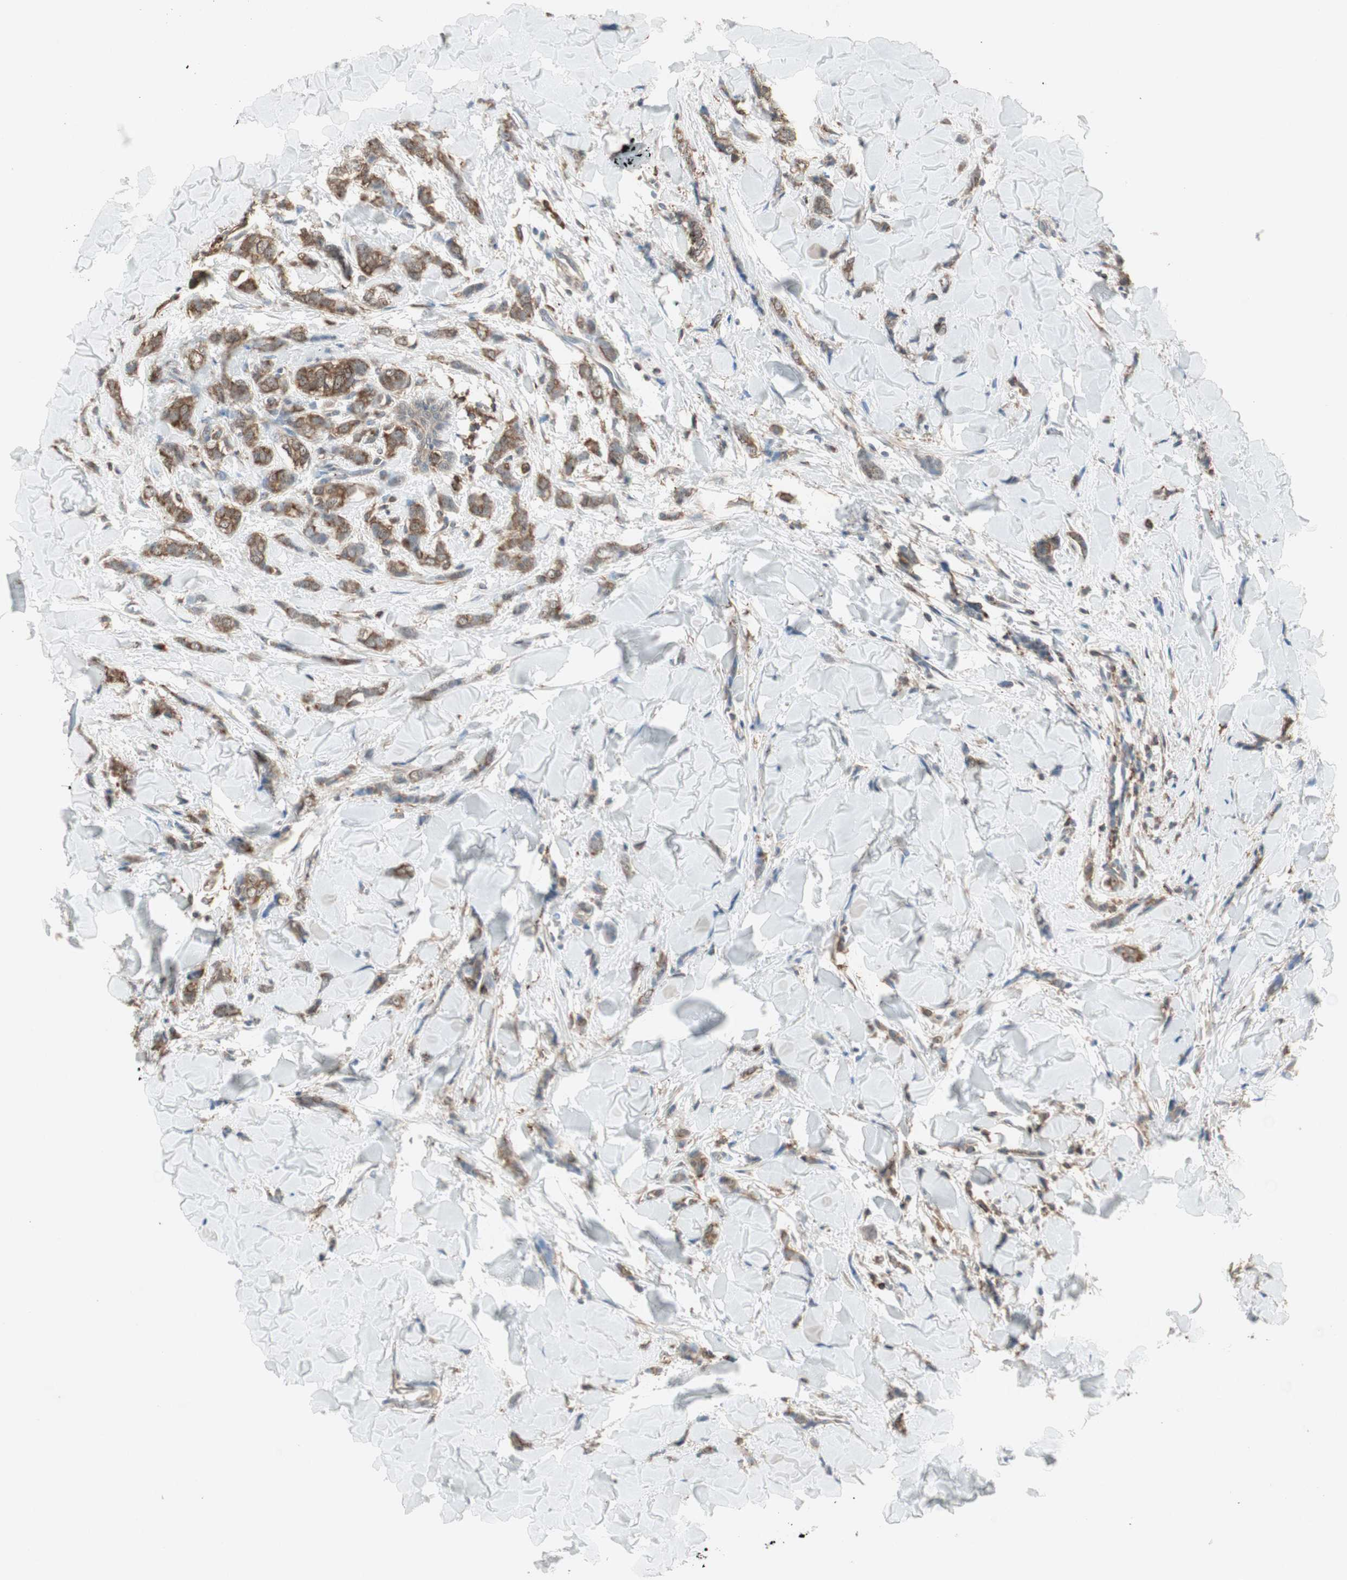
{"staining": {"intensity": "strong", "quantity": ">75%", "location": "cytoplasmic/membranous"}, "tissue": "breast cancer", "cell_type": "Tumor cells", "image_type": "cancer", "snomed": [{"axis": "morphology", "description": "Lobular carcinoma"}, {"axis": "topography", "description": "Skin"}, {"axis": "topography", "description": "Breast"}], "caption": "Breast cancer stained with a brown dye exhibits strong cytoplasmic/membranous positive staining in approximately >75% of tumor cells.", "gene": "MMP3", "patient": {"sex": "female", "age": 46}}